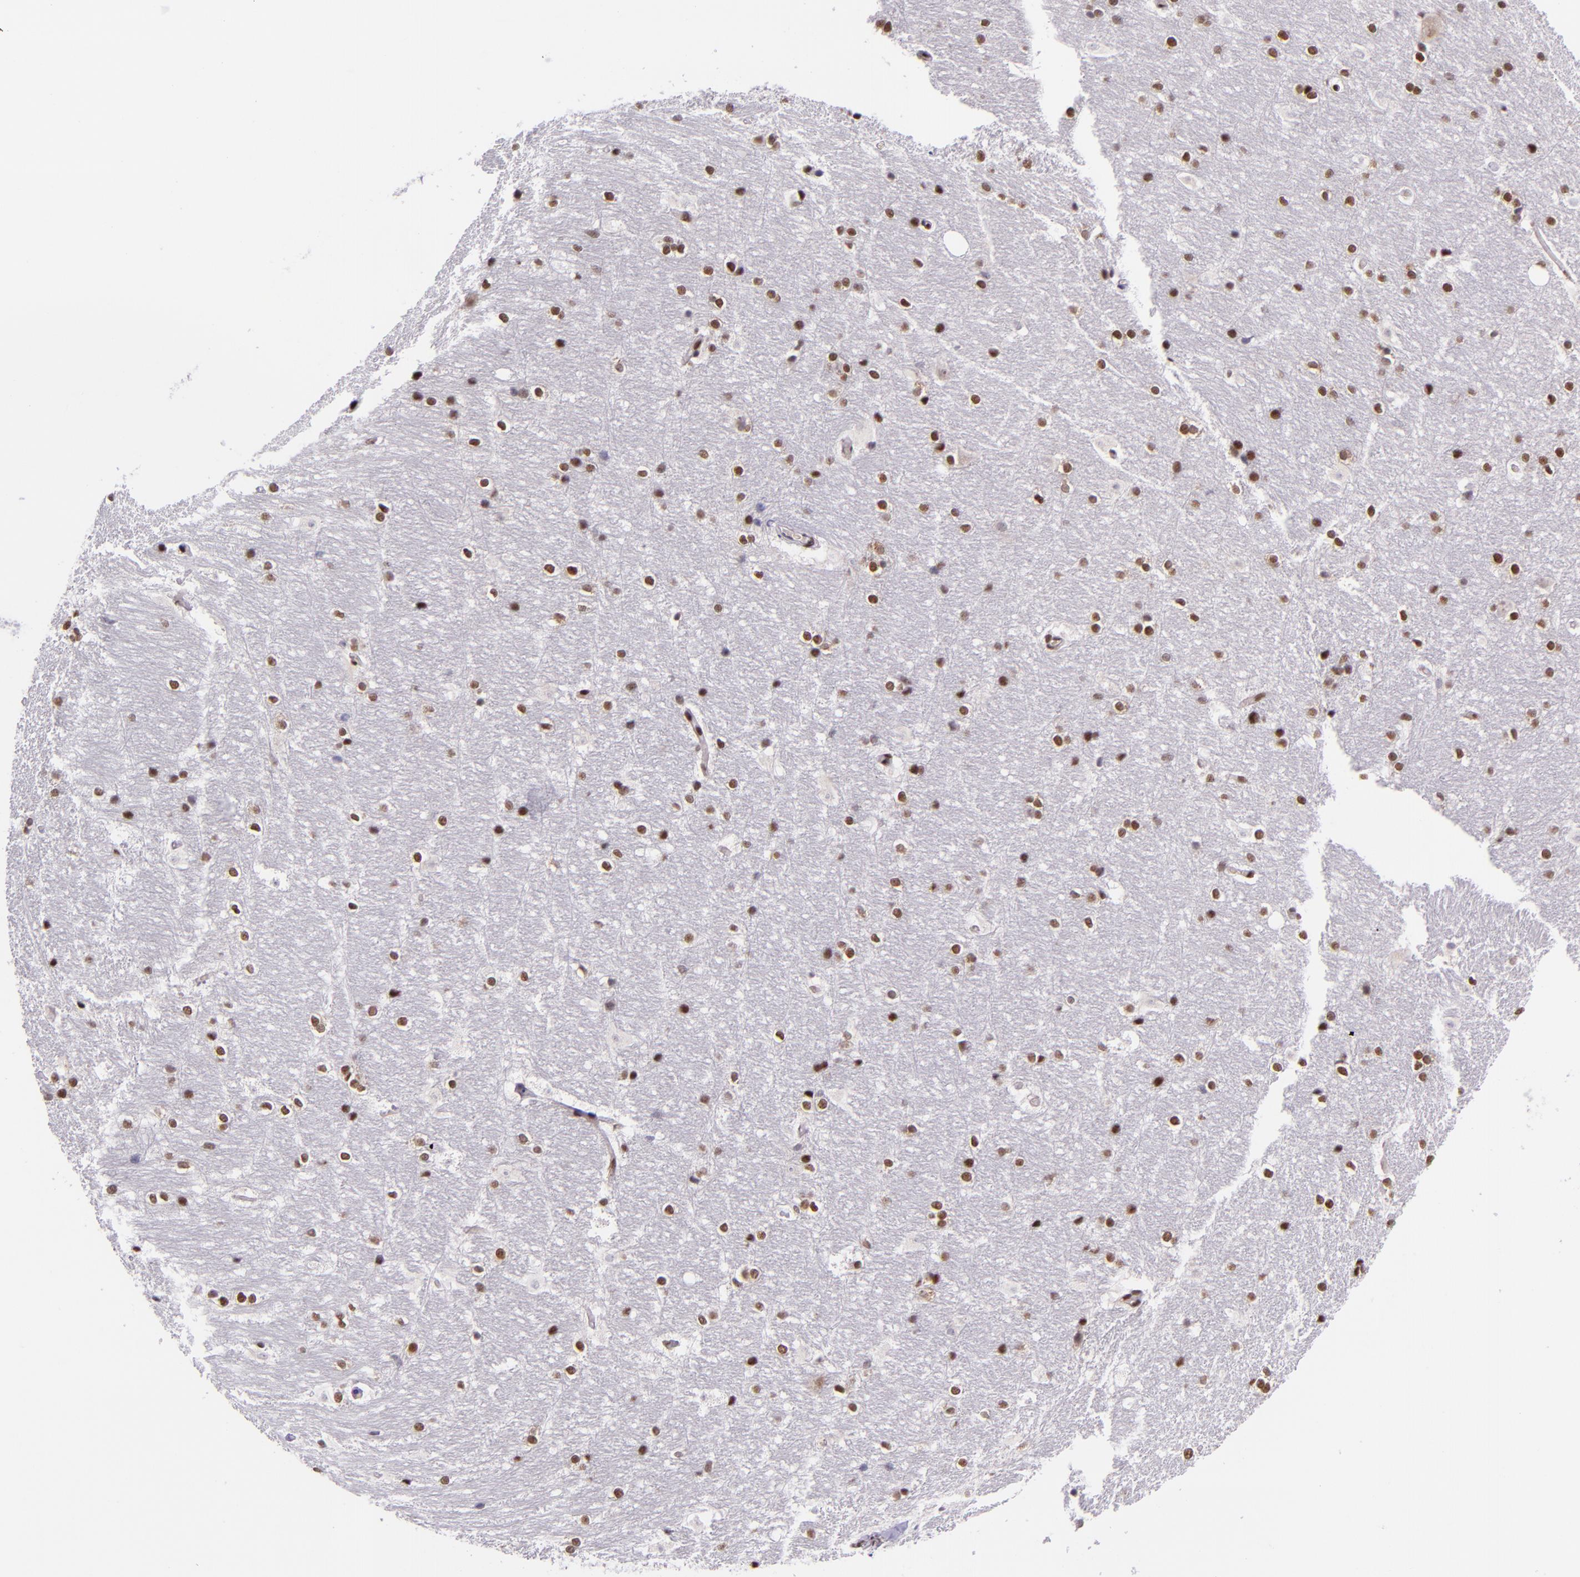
{"staining": {"intensity": "moderate", "quantity": "<25%", "location": "nuclear"}, "tissue": "hippocampus", "cell_type": "Glial cells", "image_type": "normal", "snomed": [{"axis": "morphology", "description": "Normal tissue, NOS"}, {"axis": "topography", "description": "Hippocampus"}], "caption": "IHC (DAB) staining of benign human hippocampus demonstrates moderate nuclear protein positivity in about <25% of glial cells.", "gene": "GPKOW", "patient": {"sex": "female", "age": 19}}